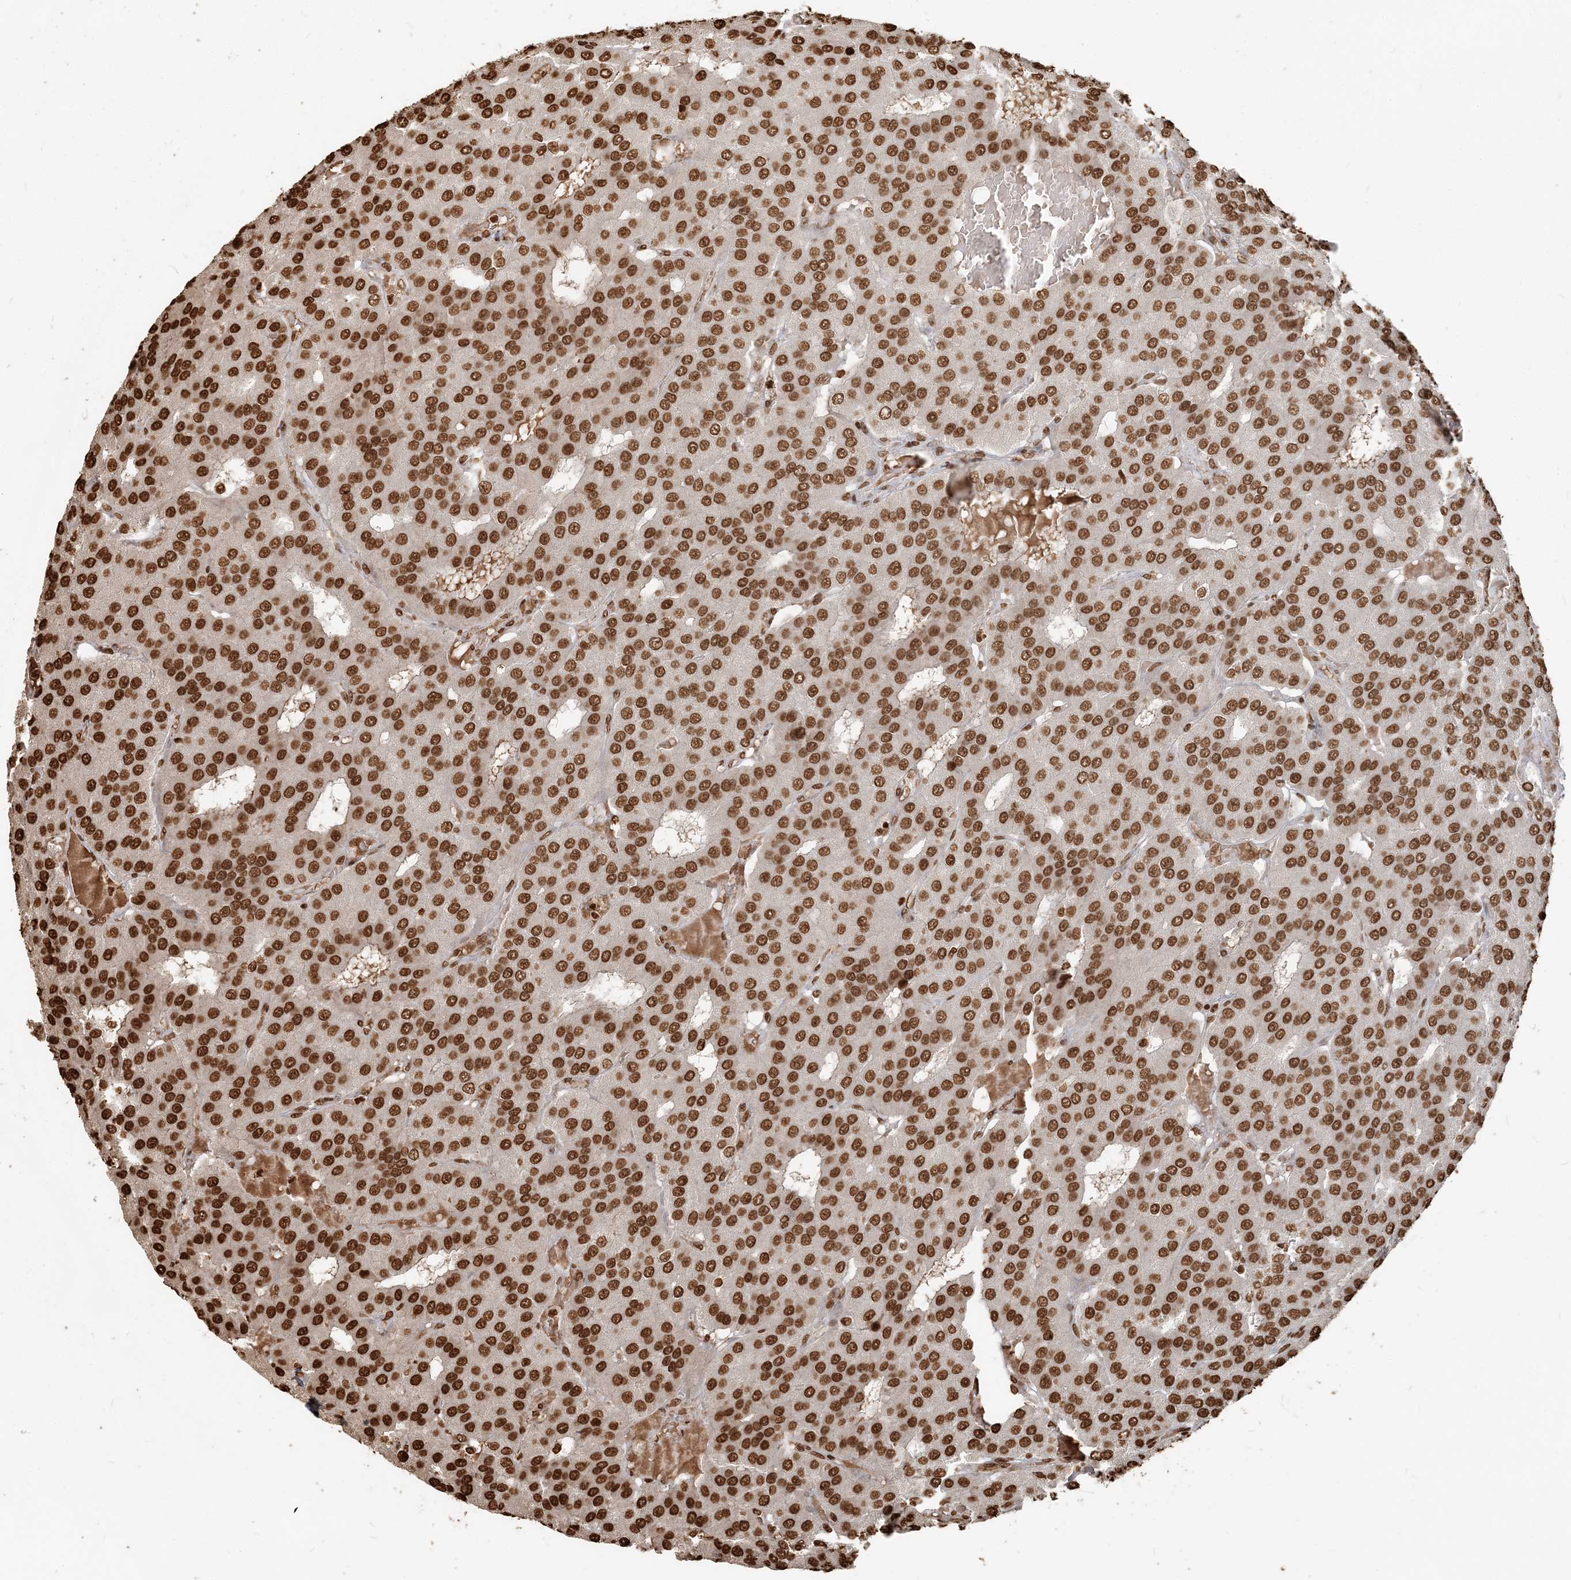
{"staining": {"intensity": "moderate", "quantity": ">75%", "location": "nuclear"}, "tissue": "parathyroid gland", "cell_type": "Glandular cells", "image_type": "normal", "snomed": [{"axis": "morphology", "description": "Normal tissue, NOS"}, {"axis": "morphology", "description": "Adenoma, NOS"}, {"axis": "topography", "description": "Parathyroid gland"}], "caption": "High-magnification brightfield microscopy of unremarkable parathyroid gland stained with DAB (3,3'-diaminobenzidine) (brown) and counterstained with hematoxylin (blue). glandular cells exhibit moderate nuclear staining is appreciated in about>75% of cells.", "gene": "H3", "patient": {"sex": "female", "age": 86}}